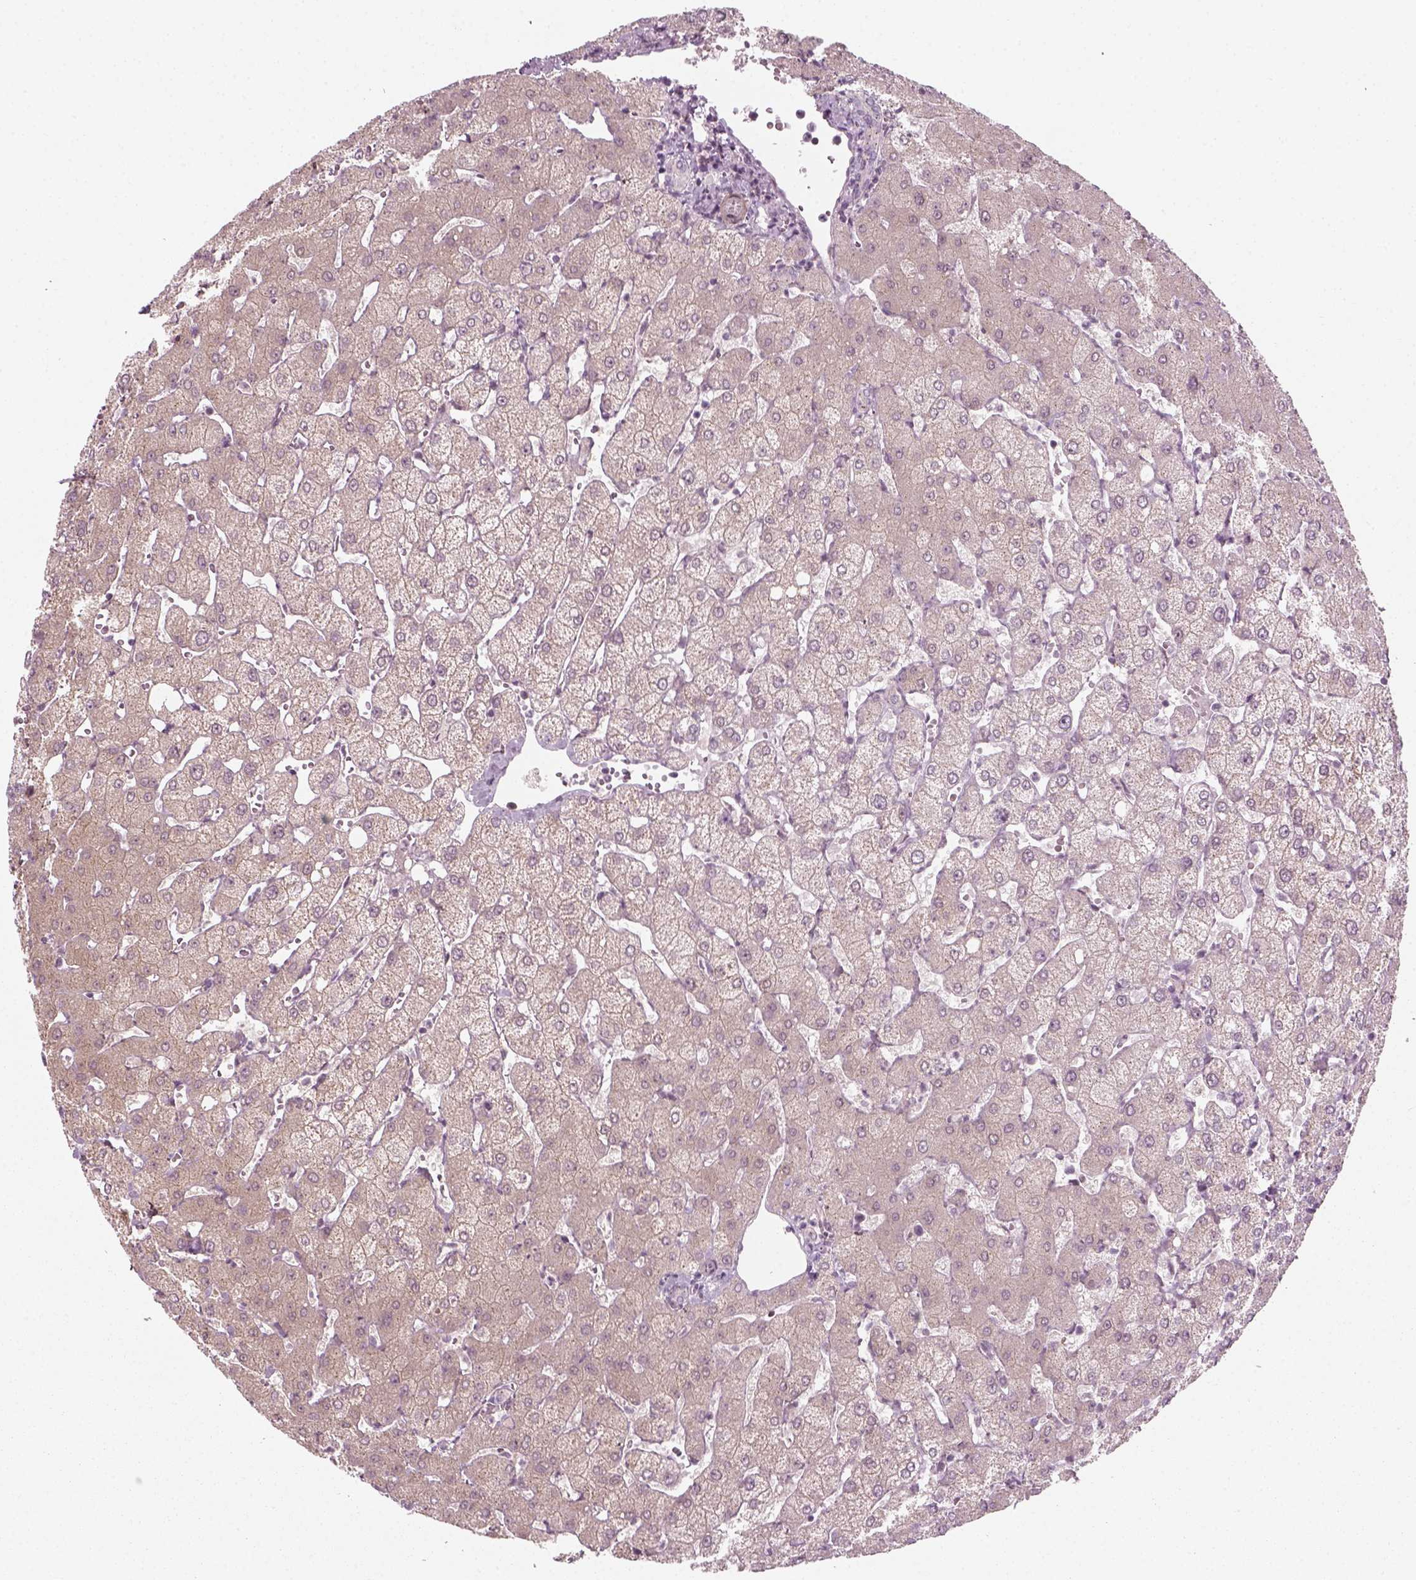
{"staining": {"intensity": "negative", "quantity": "none", "location": "none"}, "tissue": "liver", "cell_type": "Cholangiocytes", "image_type": "normal", "snomed": [{"axis": "morphology", "description": "Normal tissue, NOS"}, {"axis": "topography", "description": "Liver"}], "caption": "There is no significant positivity in cholangiocytes of liver. (Brightfield microscopy of DAB (3,3'-diaminobenzidine) immunohistochemistry at high magnification).", "gene": "MLIP", "patient": {"sex": "female", "age": 54}}